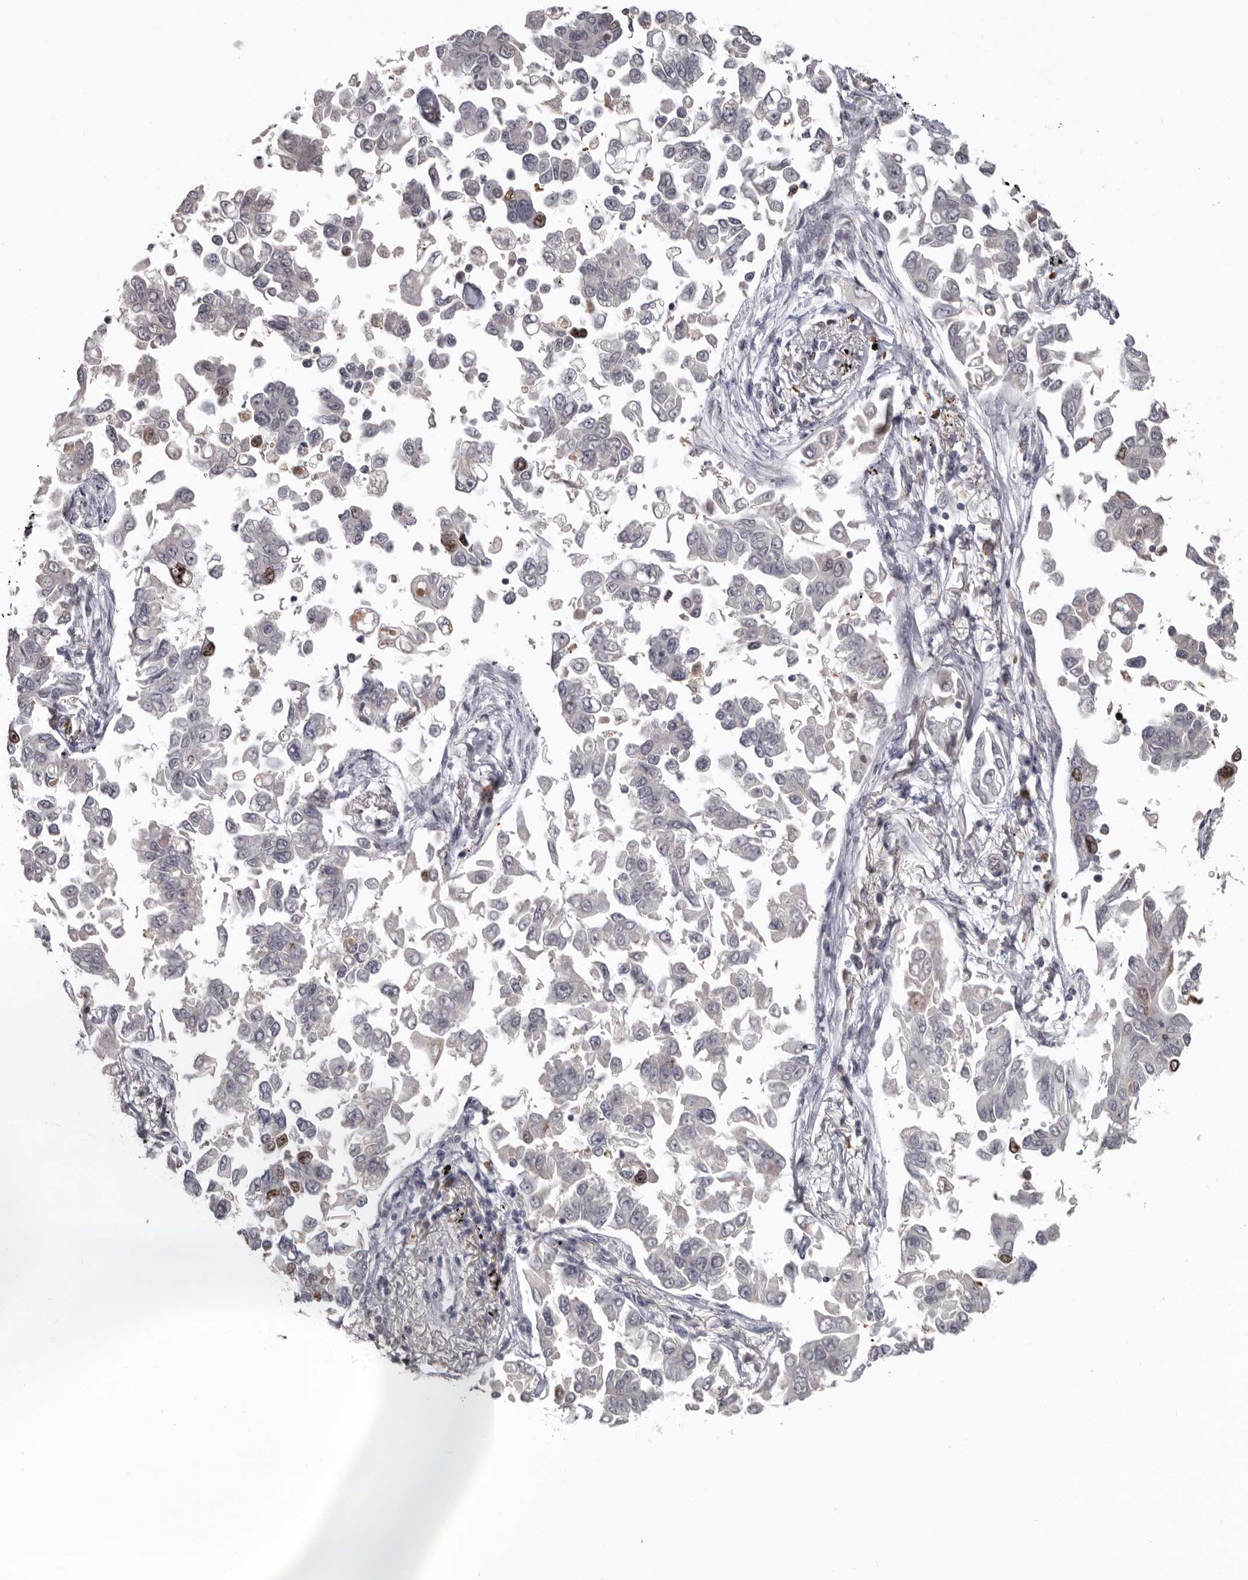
{"staining": {"intensity": "moderate", "quantity": "<25%", "location": "nuclear"}, "tissue": "lung cancer", "cell_type": "Tumor cells", "image_type": "cancer", "snomed": [{"axis": "morphology", "description": "Adenocarcinoma, NOS"}, {"axis": "topography", "description": "Lung"}], "caption": "DAB immunohistochemical staining of lung cancer shows moderate nuclear protein staining in approximately <25% of tumor cells.", "gene": "CDCA8", "patient": {"sex": "female", "age": 67}}